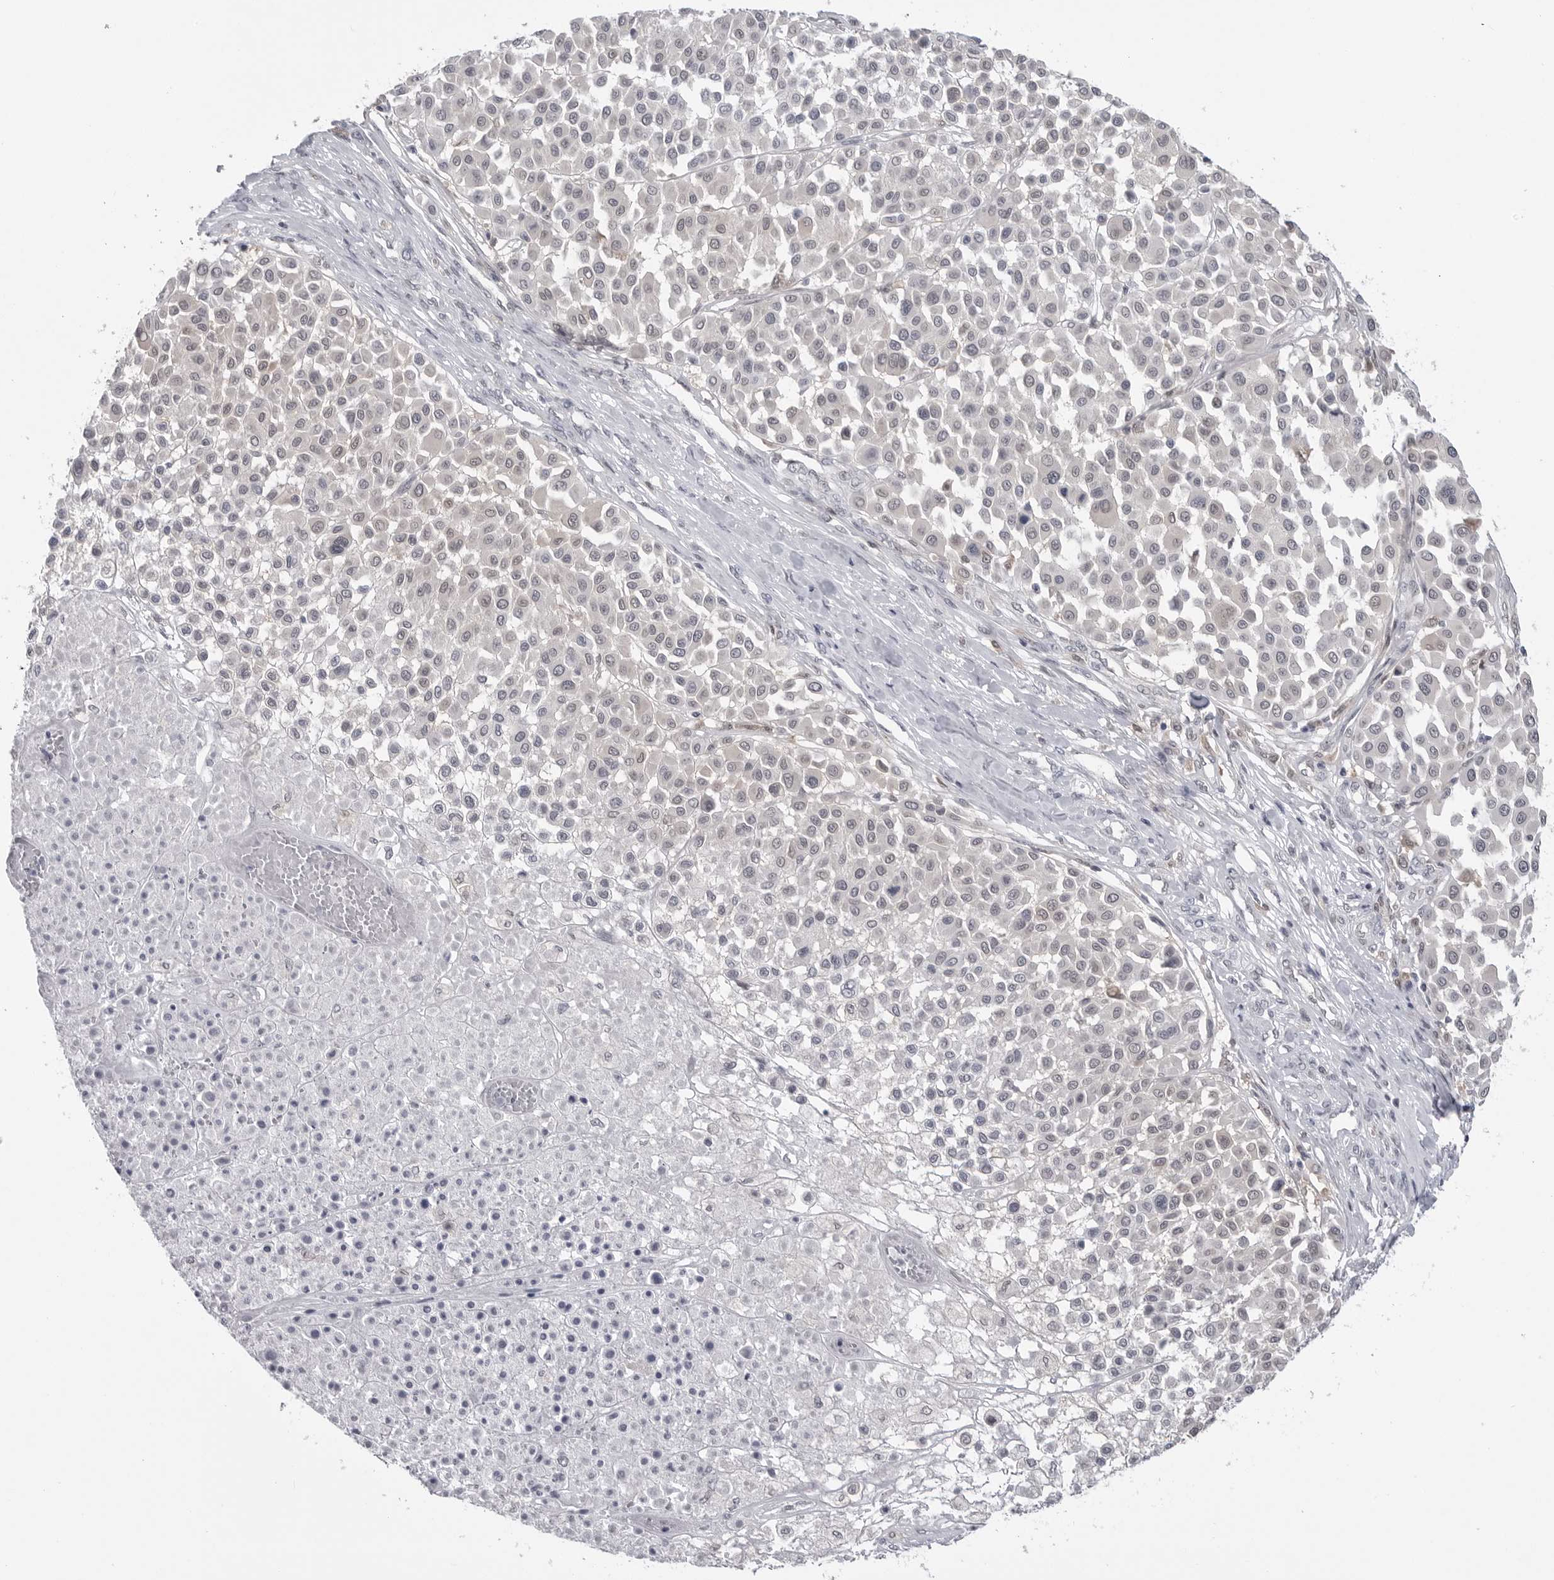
{"staining": {"intensity": "negative", "quantity": "none", "location": "none"}, "tissue": "melanoma", "cell_type": "Tumor cells", "image_type": "cancer", "snomed": [{"axis": "morphology", "description": "Malignant melanoma, Metastatic site"}, {"axis": "topography", "description": "Soft tissue"}], "caption": "The image exhibits no staining of tumor cells in melanoma.", "gene": "PNPO", "patient": {"sex": "male", "age": 41}}